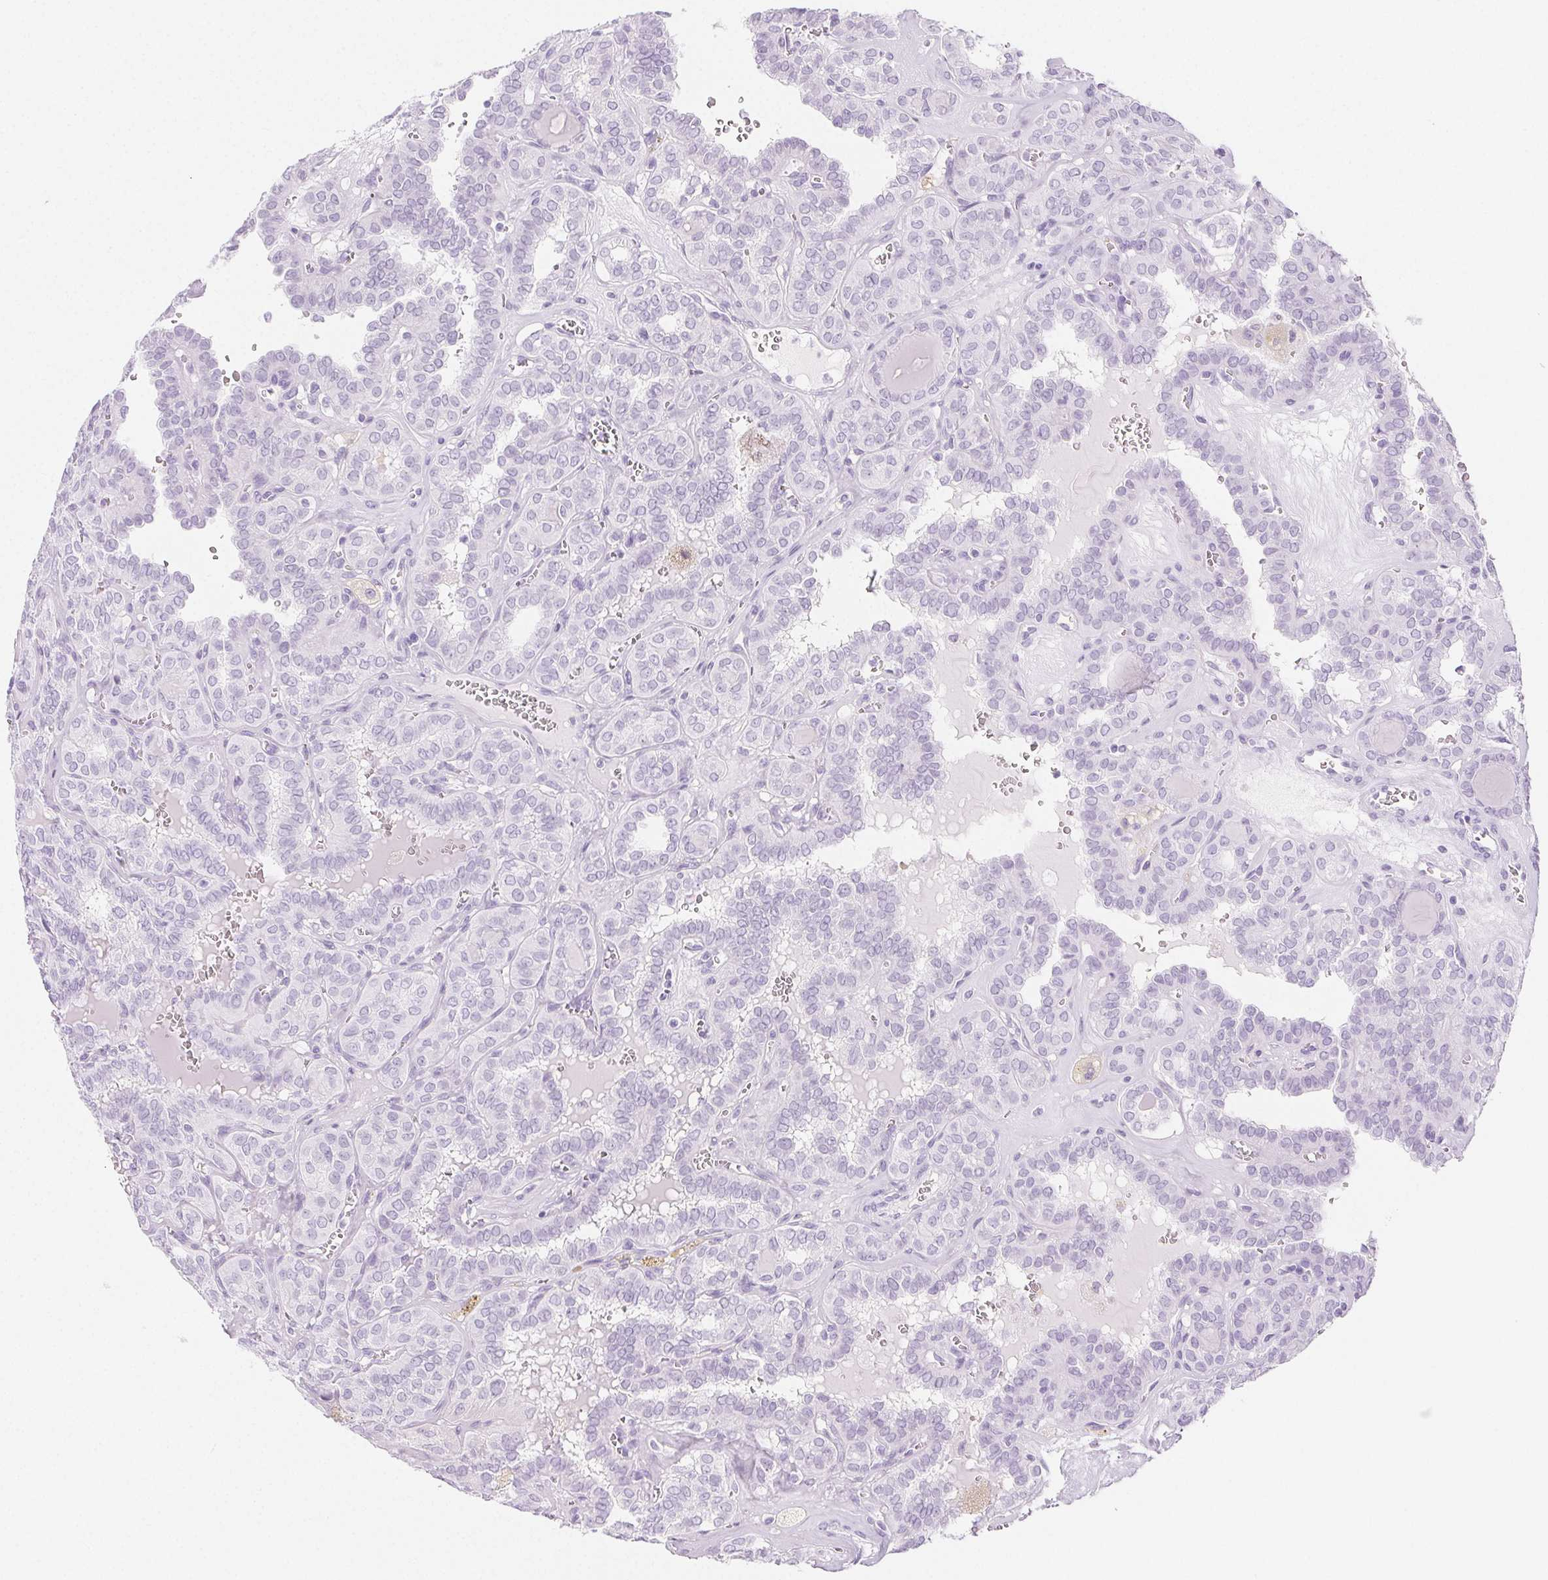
{"staining": {"intensity": "negative", "quantity": "none", "location": "none"}, "tissue": "thyroid cancer", "cell_type": "Tumor cells", "image_type": "cancer", "snomed": [{"axis": "morphology", "description": "Papillary adenocarcinoma, NOS"}, {"axis": "topography", "description": "Thyroid gland"}], "caption": "High power microscopy photomicrograph of an immunohistochemistry photomicrograph of papillary adenocarcinoma (thyroid), revealing no significant positivity in tumor cells.", "gene": "SPRR3", "patient": {"sex": "female", "age": 41}}